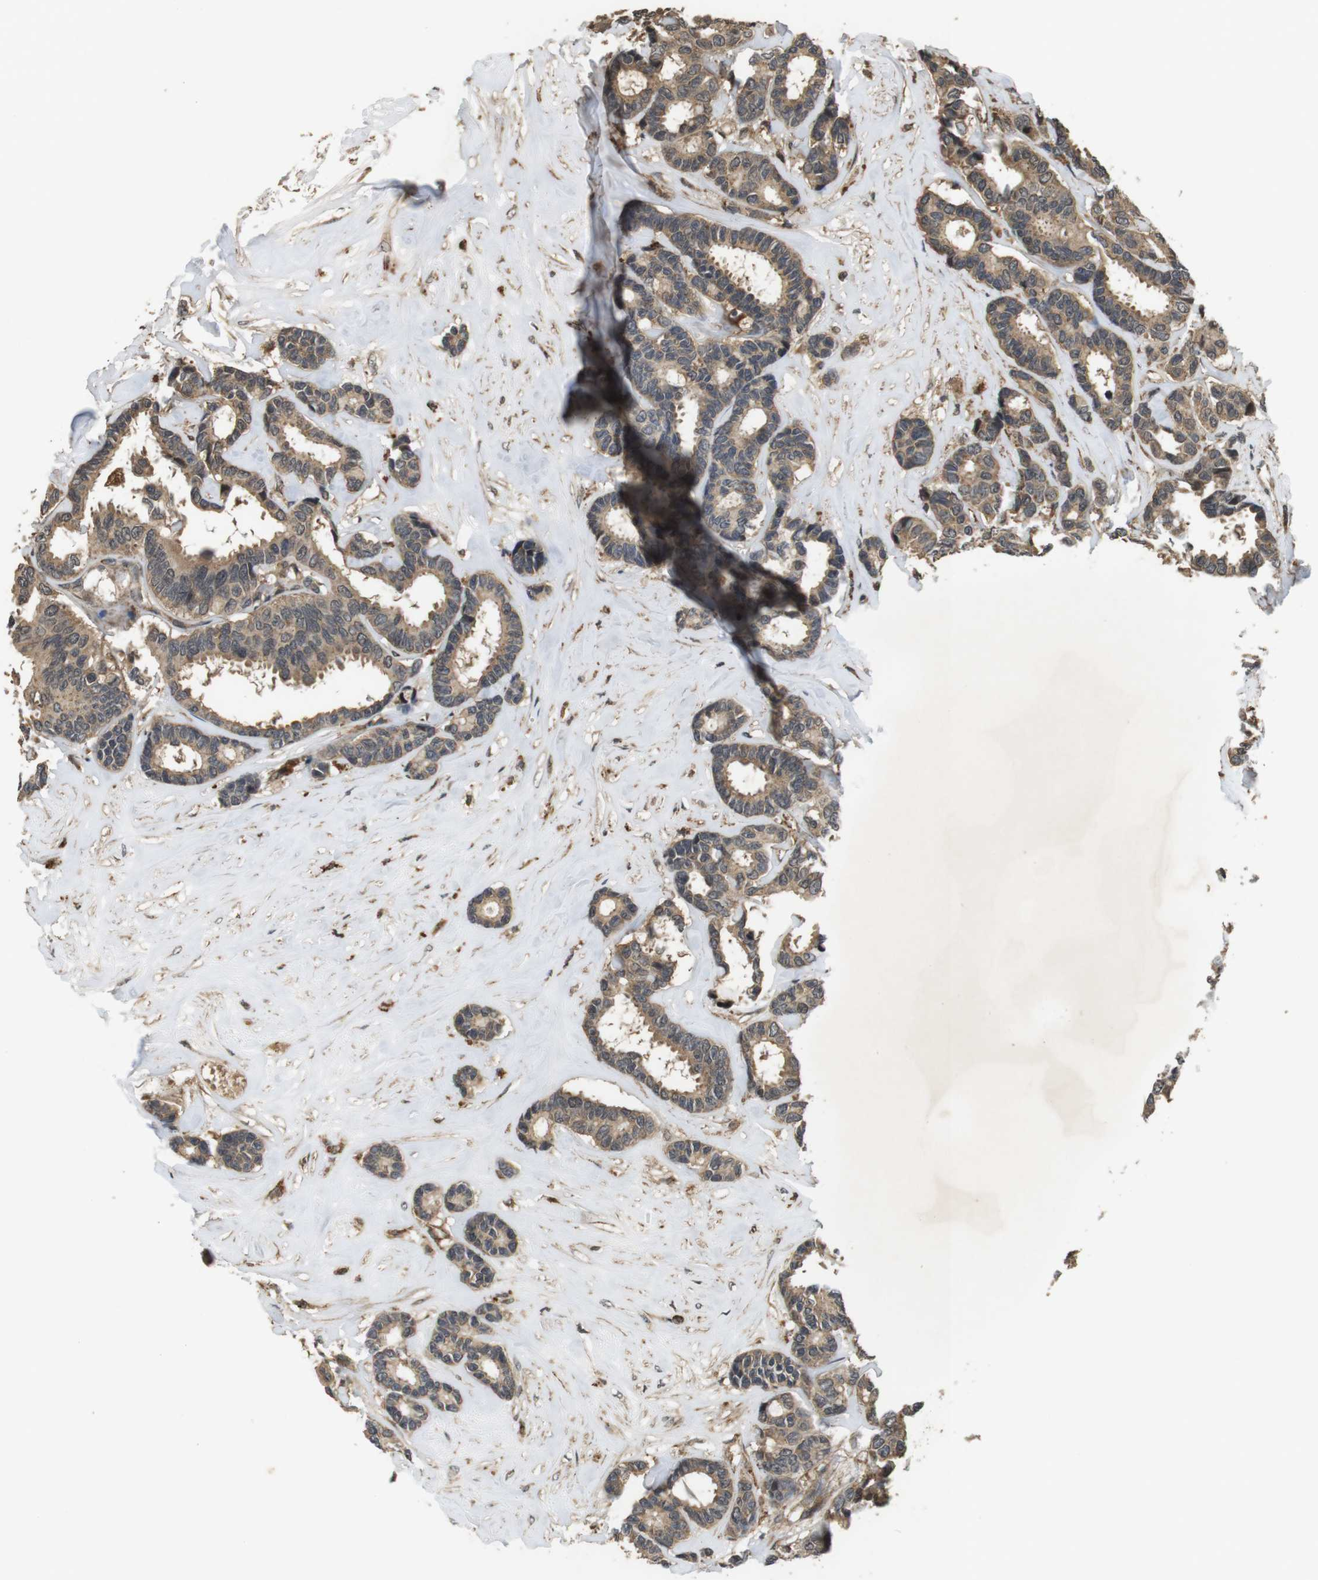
{"staining": {"intensity": "moderate", "quantity": ">75%", "location": "cytoplasmic/membranous"}, "tissue": "breast cancer", "cell_type": "Tumor cells", "image_type": "cancer", "snomed": [{"axis": "morphology", "description": "Duct carcinoma"}, {"axis": "topography", "description": "Breast"}], "caption": "Immunohistochemical staining of human breast infiltrating ductal carcinoma exhibits medium levels of moderate cytoplasmic/membranous expression in approximately >75% of tumor cells.", "gene": "FZD10", "patient": {"sex": "female", "age": 87}}